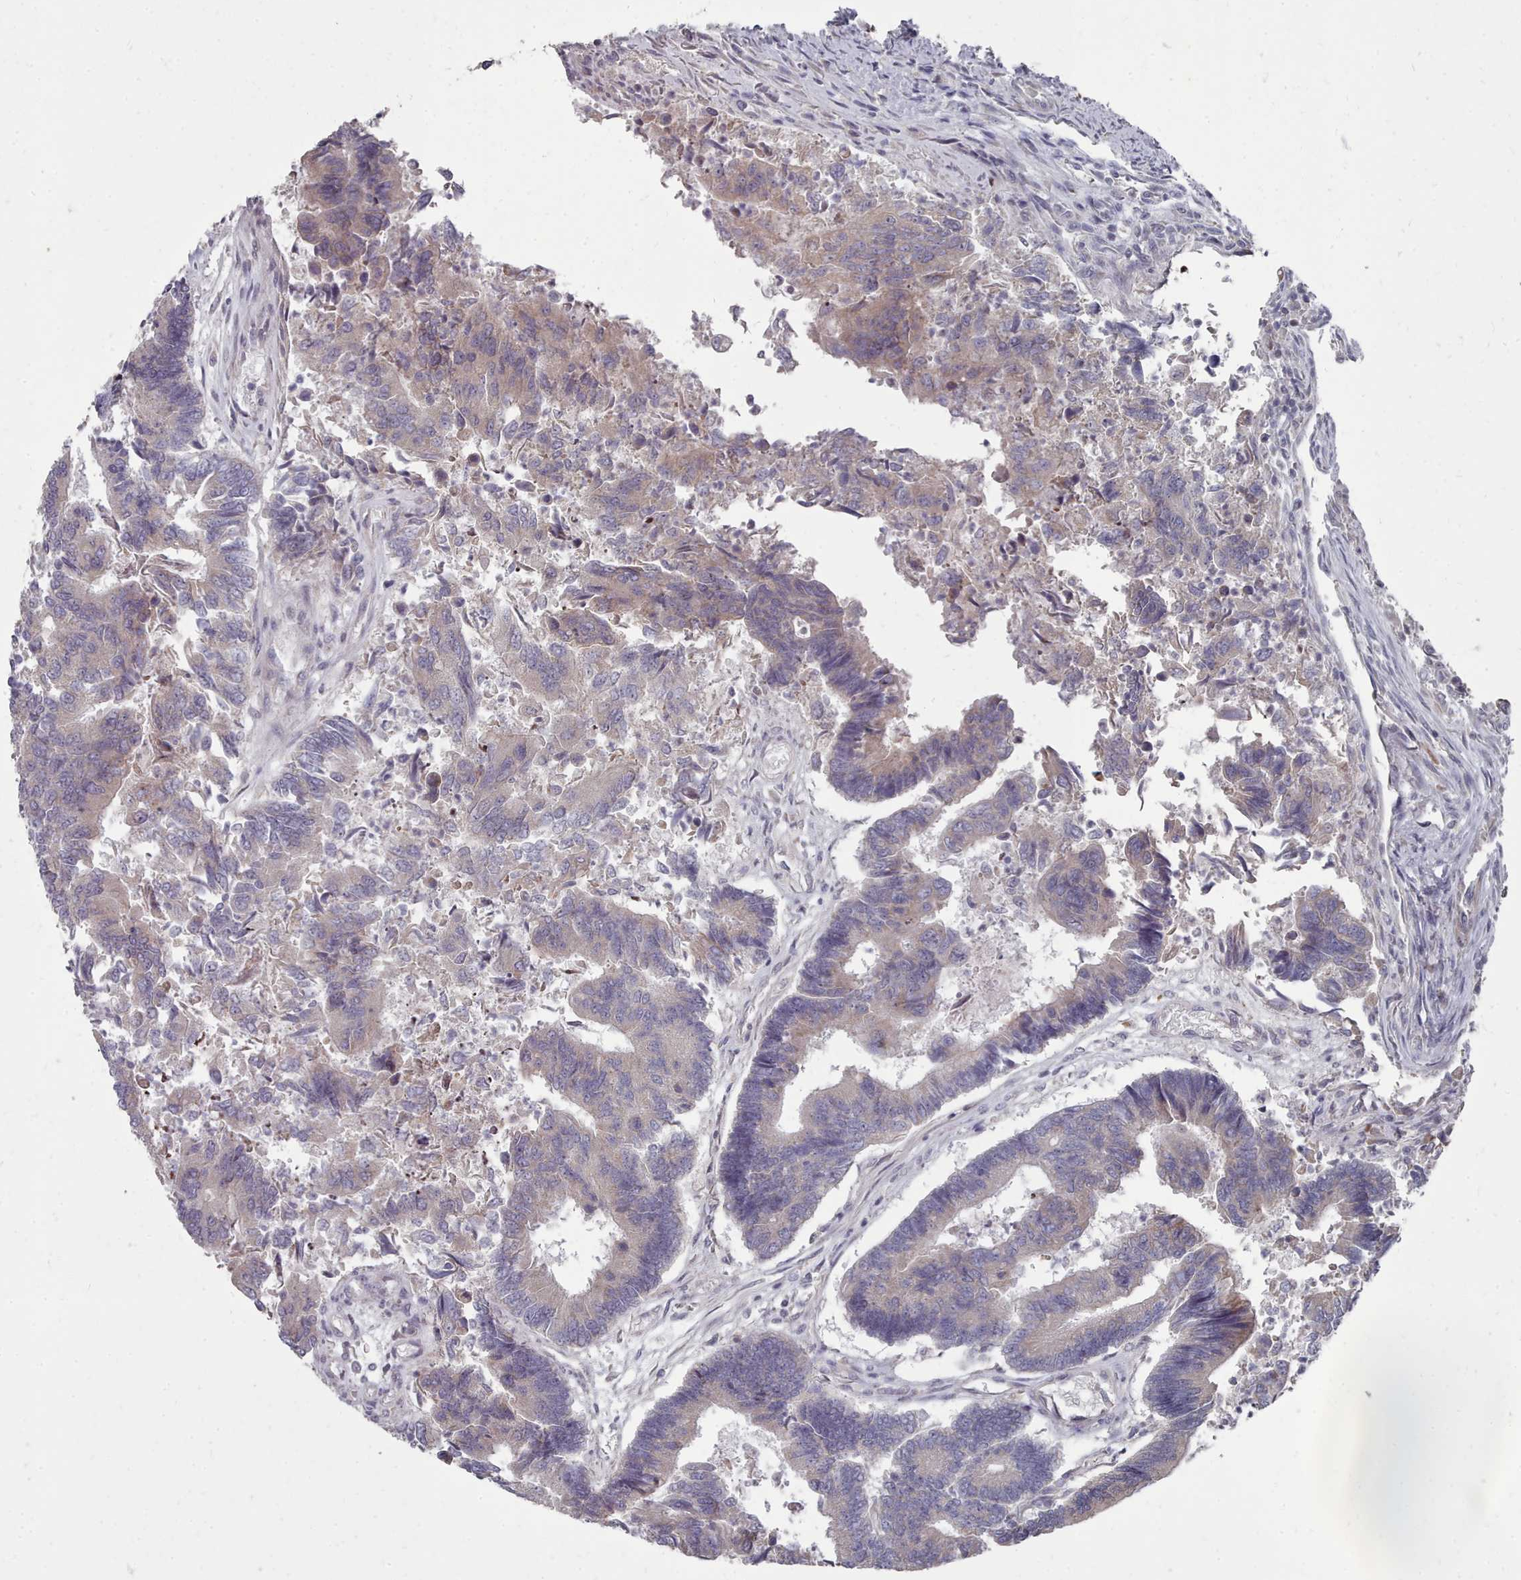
{"staining": {"intensity": "weak", "quantity": "25%-75%", "location": "cytoplasmic/membranous"}, "tissue": "colorectal cancer", "cell_type": "Tumor cells", "image_type": "cancer", "snomed": [{"axis": "morphology", "description": "Adenocarcinoma, NOS"}, {"axis": "topography", "description": "Colon"}], "caption": "IHC of colorectal cancer demonstrates low levels of weak cytoplasmic/membranous expression in approximately 25%-75% of tumor cells.", "gene": "ACKR3", "patient": {"sex": "female", "age": 67}}